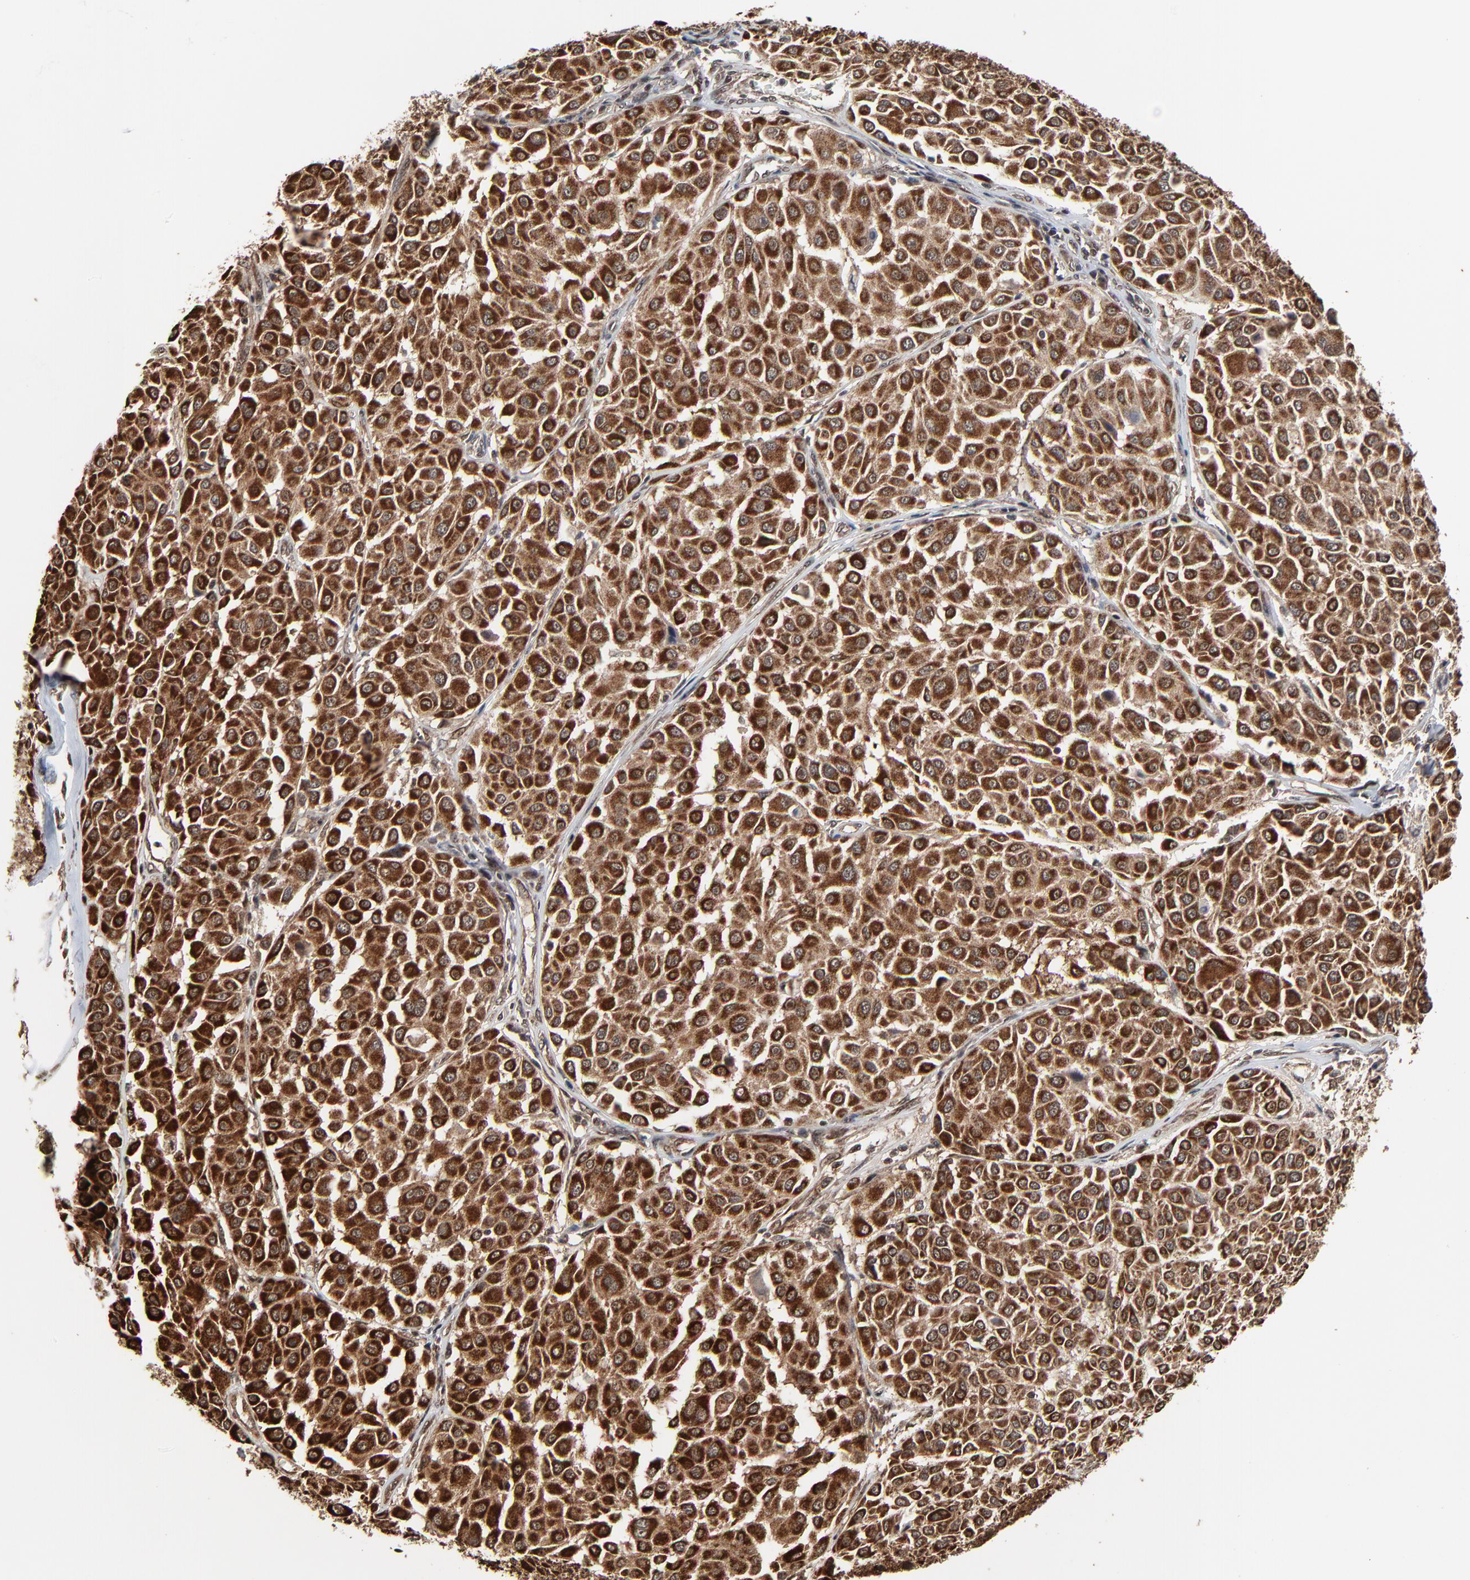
{"staining": {"intensity": "strong", "quantity": ">75%", "location": "cytoplasmic/membranous,nuclear"}, "tissue": "melanoma", "cell_type": "Tumor cells", "image_type": "cancer", "snomed": [{"axis": "morphology", "description": "Malignant melanoma, Metastatic site"}, {"axis": "topography", "description": "Soft tissue"}], "caption": "Melanoma stained with a protein marker displays strong staining in tumor cells.", "gene": "RHOJ", "patient": {"sex": "male", "age": 41}}